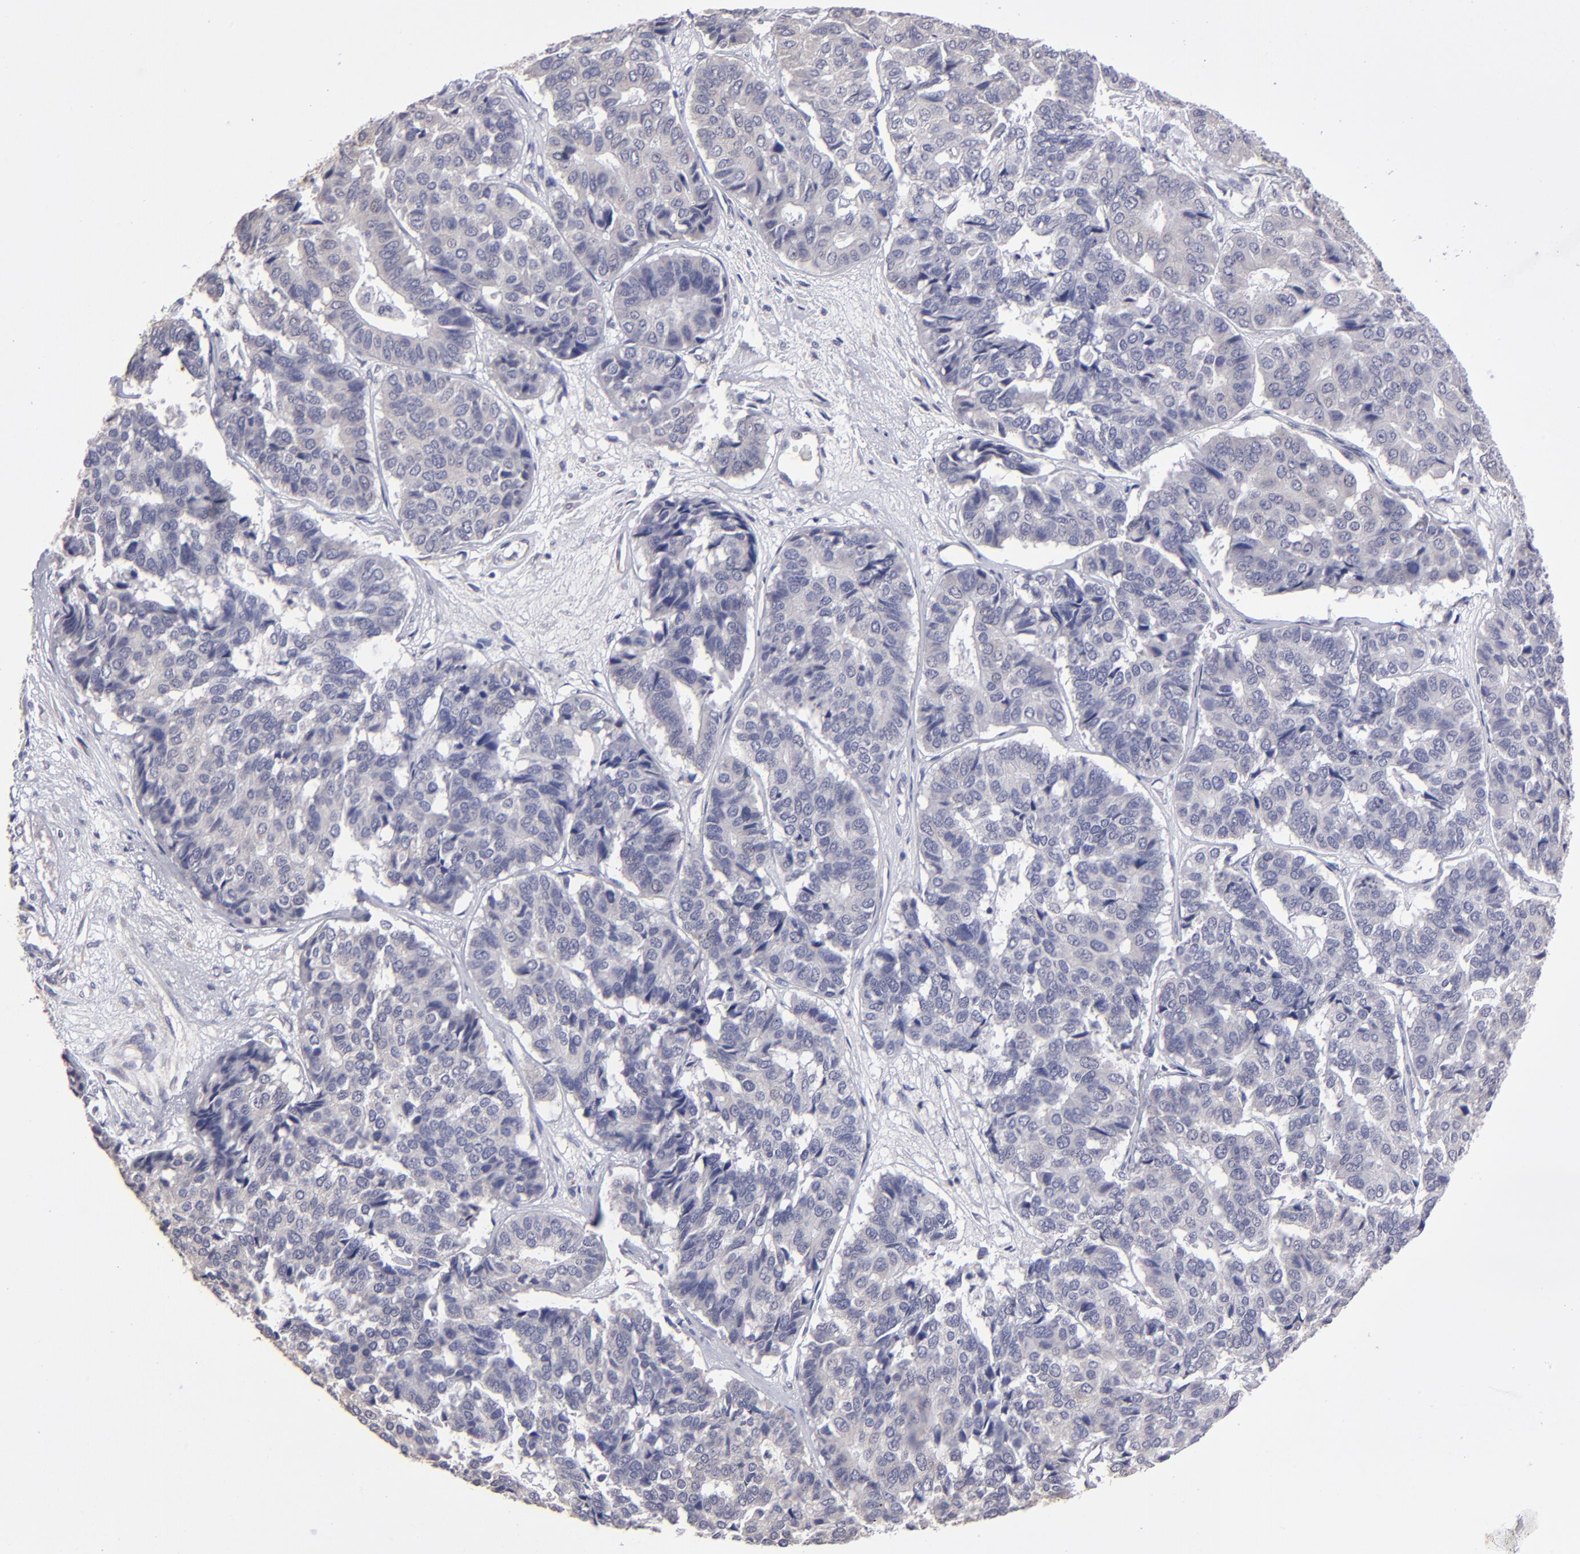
{"staining": {"intensity": "negative", "quantity": "none", "location": "none"}, "tissue": "pancreatic cancer", "cell_type": "Tumor cells", "image_type": "cancer", "snomed": [{"axis": "morphology", "description": "Adenocarcinoma, NOS"}, {"axis": "topography", "description": "Pancreas"}], "caption": "Immunohistochemistry (IHC) micrograph of human pancreatic cancer (adenocarcinoma) stained for a protein (brown), which displays no positivity in tumor cells.", "gene": "ZNF175", "patient": {"sex": "male", "age": 50}}